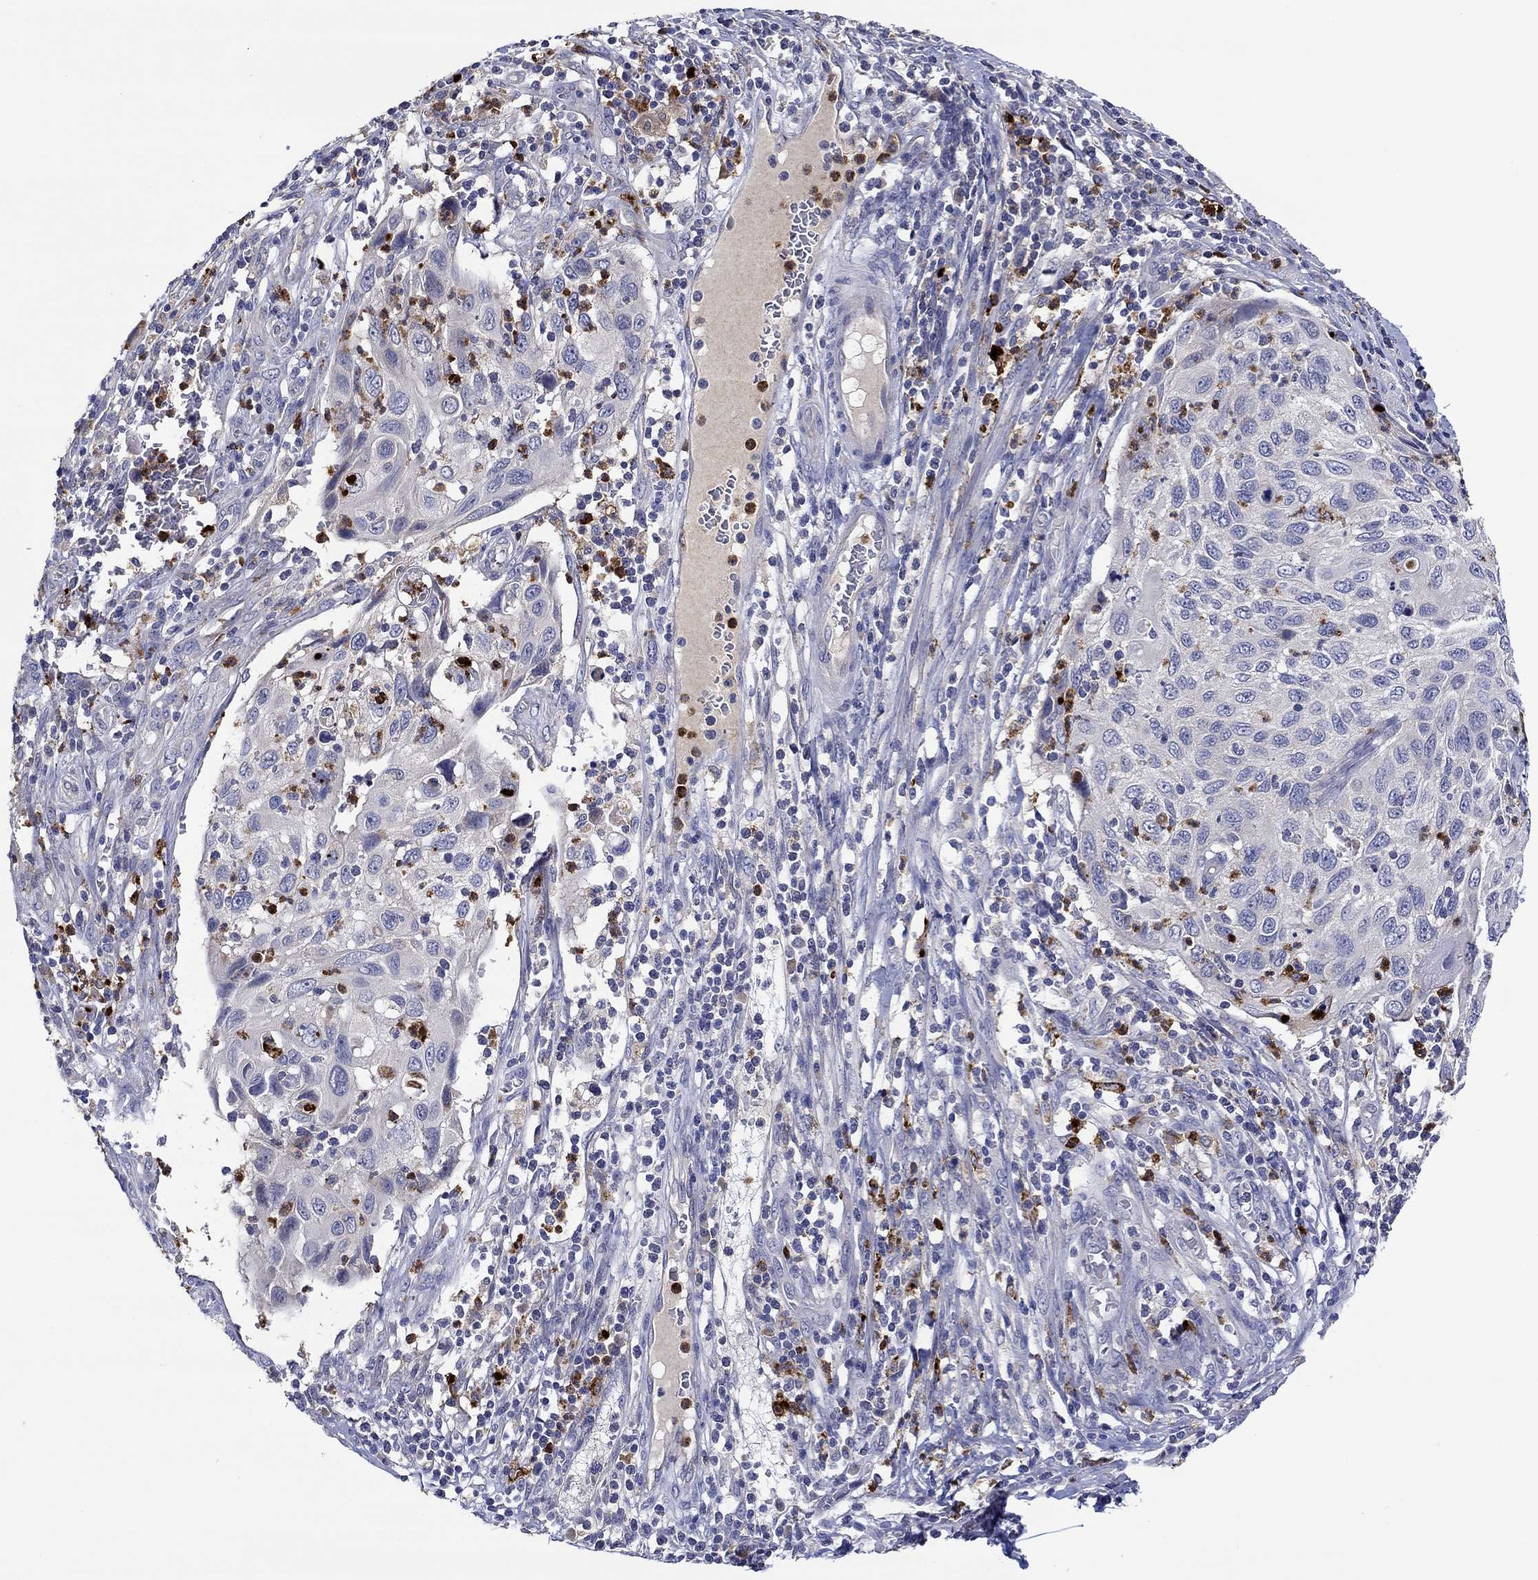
{"staining": {"intensity": "negative", "quantity": "none", "location": "none"}, "tissue": "cervical cancer", "cell_type": "Tumor cells", "image_type": "cancer", "snomed": [{"axis": "morphology", "description": "Squamous cell carcinoma, NOS"}, {"axis": "topography", "description": "Cervix"}], "caption": "High magnification brightfield microscopy of cervical cancer stained with DAB (brown) and counterstained with hematoxylin (blue): tumor cells show no significant positivity.", "gene": "CHIT1", "patient": {"sex": "female", "age": 70}}